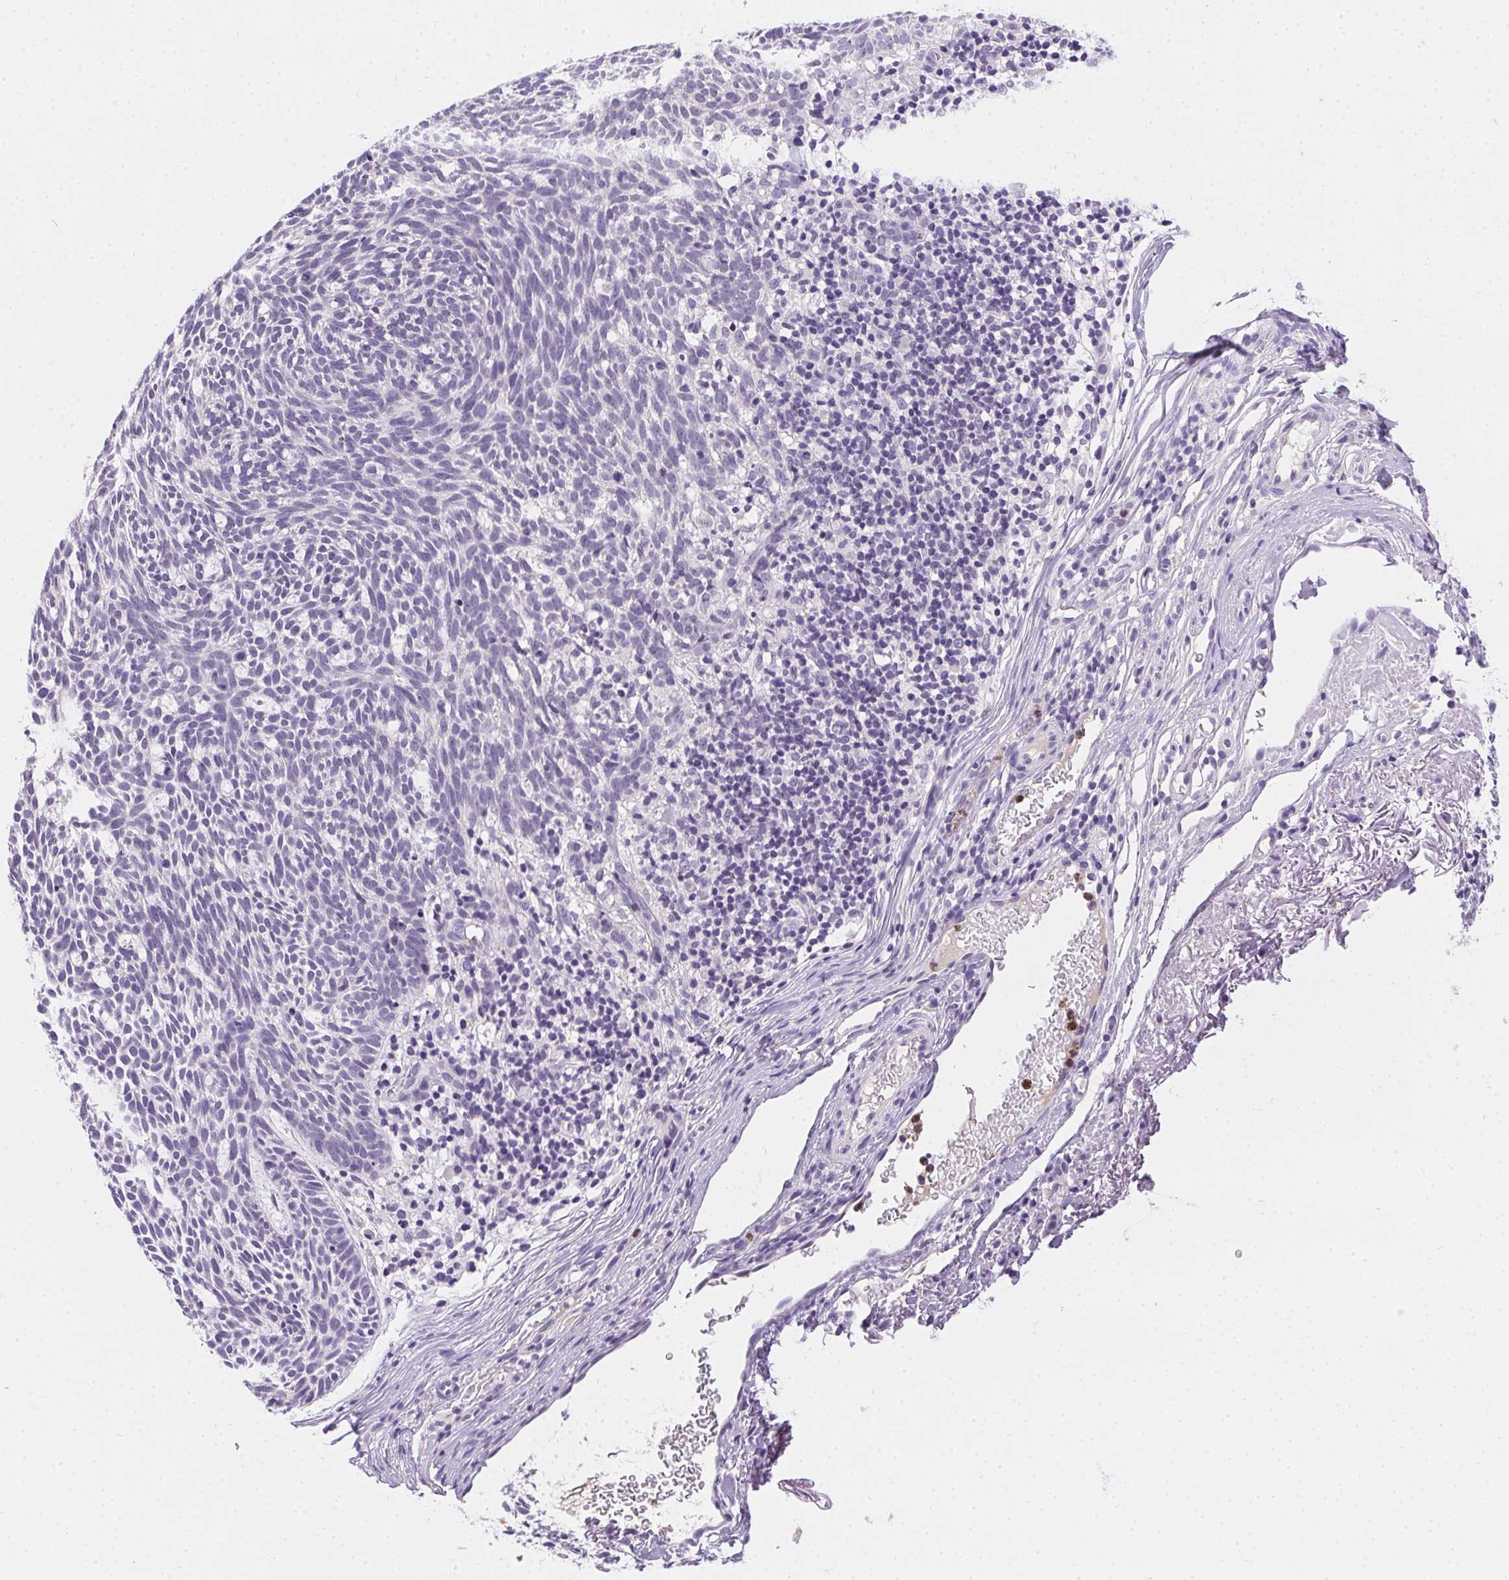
{"staining": {"intensity": "negative", "quantity": "none", "location": "none"}, "tissue": "skin cancer", "cell_type": "Tumor cells", "image_type": "cancer", "snomed": [{"axis": "morphology", "description": "Normal tissue, NOS"}, {"axis": "morphology", "description": "Basal cell carcinoma"}, {"axis": "topography", "description": "Skin"}], "caption": "High power microscopy image of an IHC photomicrograph of basal cell carcinoma (skin), revealing no significant positivity in tumor cells.", "gene": "SSTR4", "patient": {"sex": "male", "age": 68}}